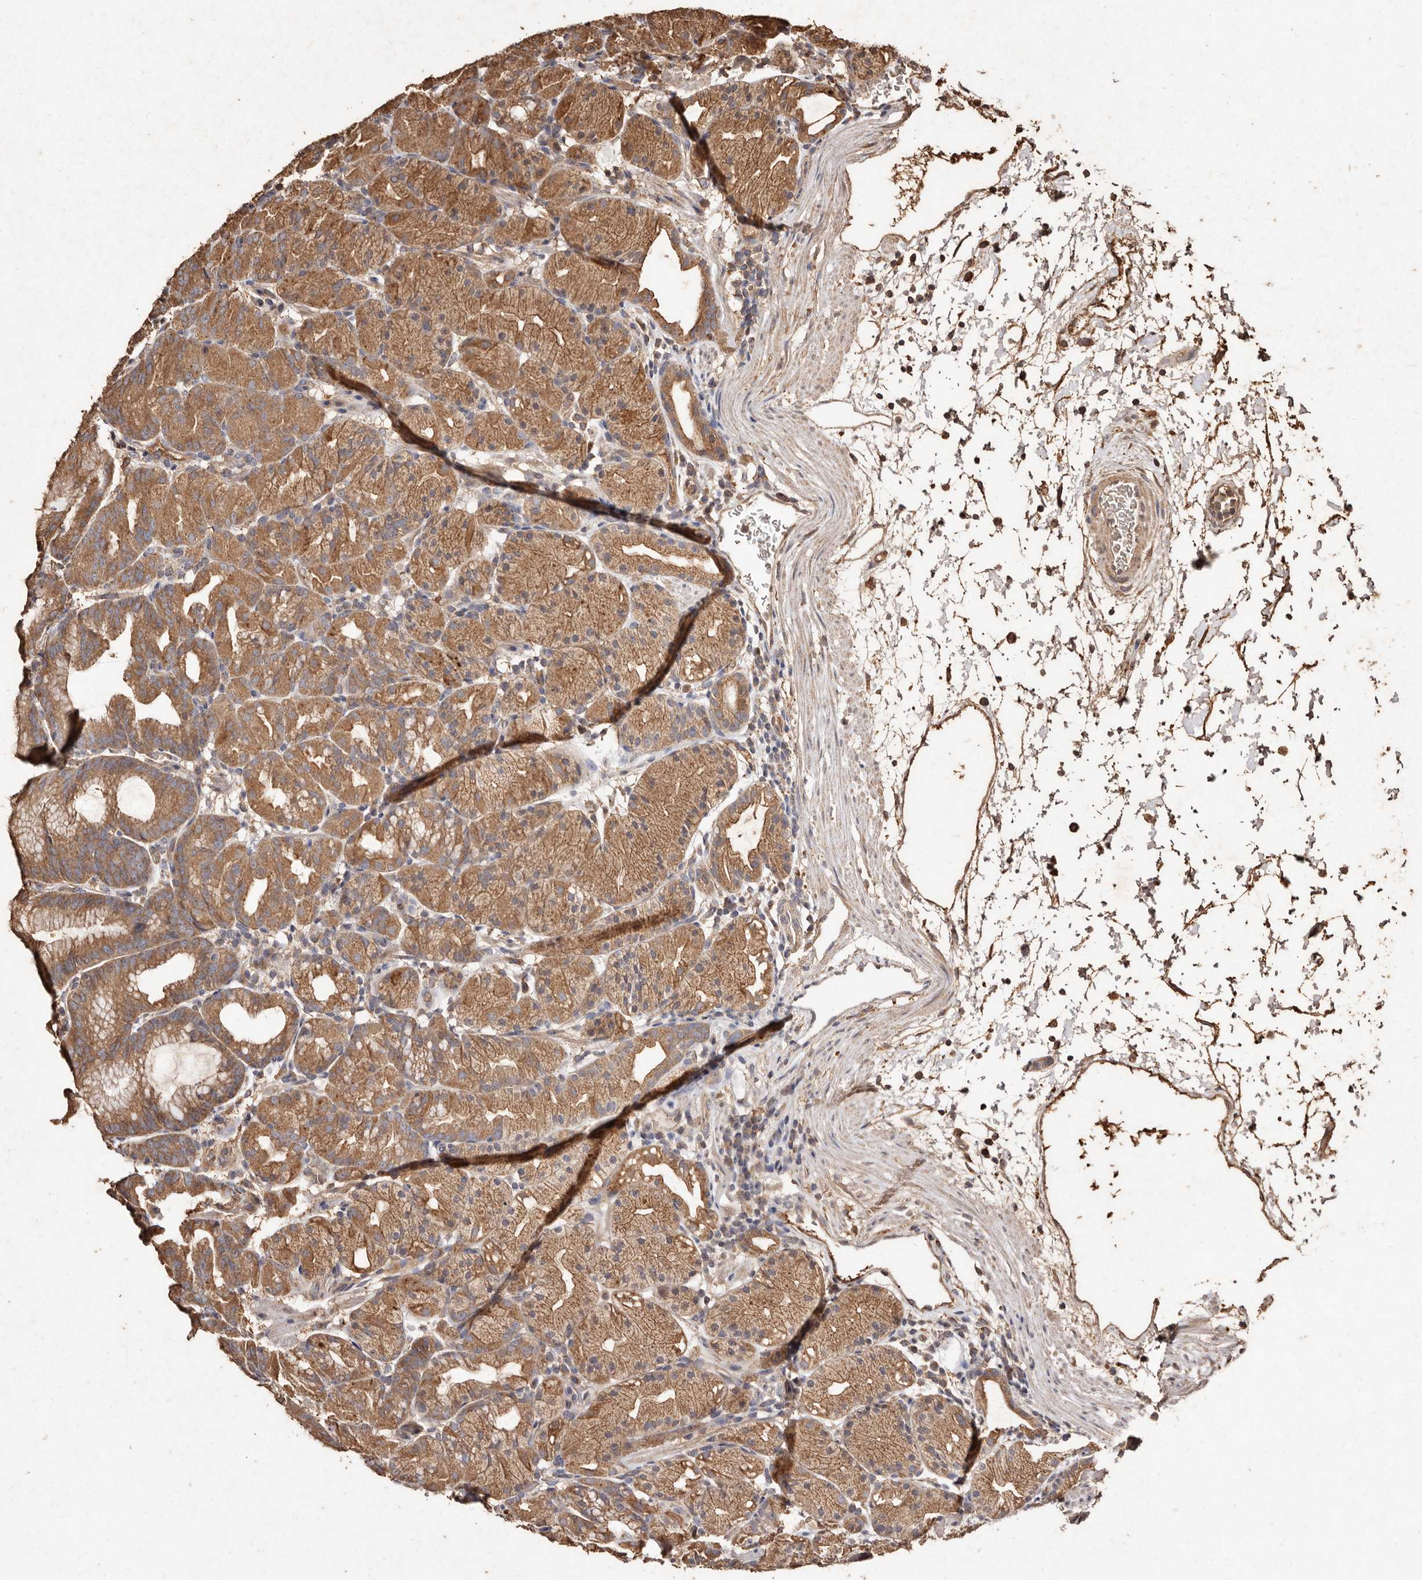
{"staining": {"intensity": "moderate", "quantity": ">75%", "location": "cytoplasmic/membranous"}, "tissue": "stomach", "cell_type": "Glandular cells", "image_type": "normal", "snomed": [{"axis": "morphology", "description": "Normal tissue, NOS"}, {"axis": "topography", "description": "Stomach, upper"}], "caption": "A high-resolution photomicrograph shows immunohistochemistry staining of benign stomach, which displays moderate cytoplasmic/membranous staining in about >75% of glandular cells. (Brightfield microscopy of DAB IHC at high magnification).", "gene": "FARS2", "patient": {"sex": "male", "age": 48}}